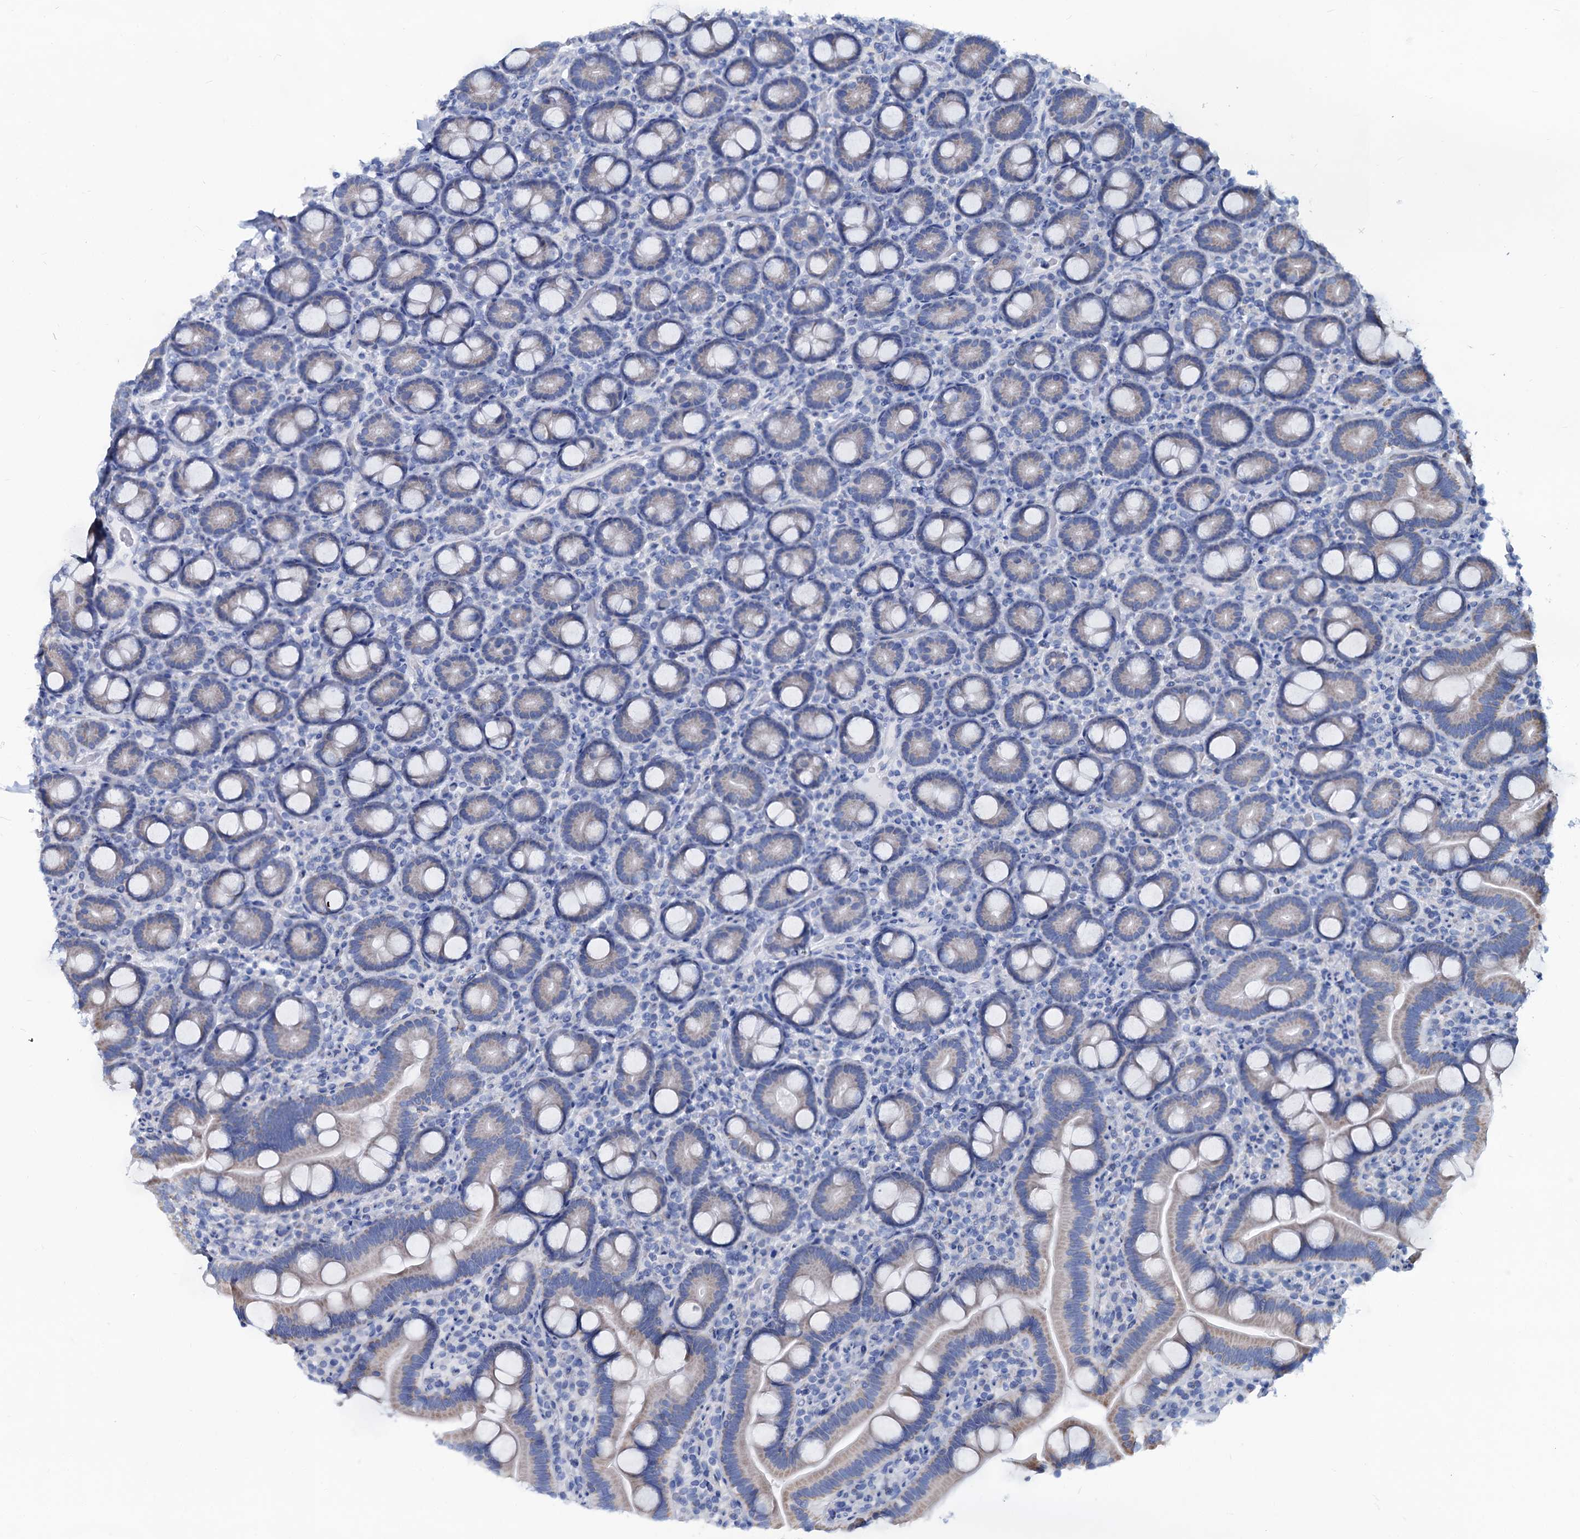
{"staining": {"intensity": "weak", "quantity": "25%-75%", "location": "cytoplasmic/membranous"}, "tissue": "duodenum", "cell_type": "Glandular cells", "image_type": "normal", "snomed": [{"axis": "morphology", "description": "Normal tissue, NOS"}, {"axis": "topography", "description": "Duodenum"}], "caption": "A low amount of weak cytoplasmic/membranous expression is identified in about 25%-75% of glandular cells in unremarkable duodenum. The protein is stained brown, and the nuclei are stained in blue (DAB (3,3'-diaminobenzidine) IHC with brightfield microscopy, high magnification).", "gene": "SLC1A3", "patient": {"sex": "male", "age": 55}}